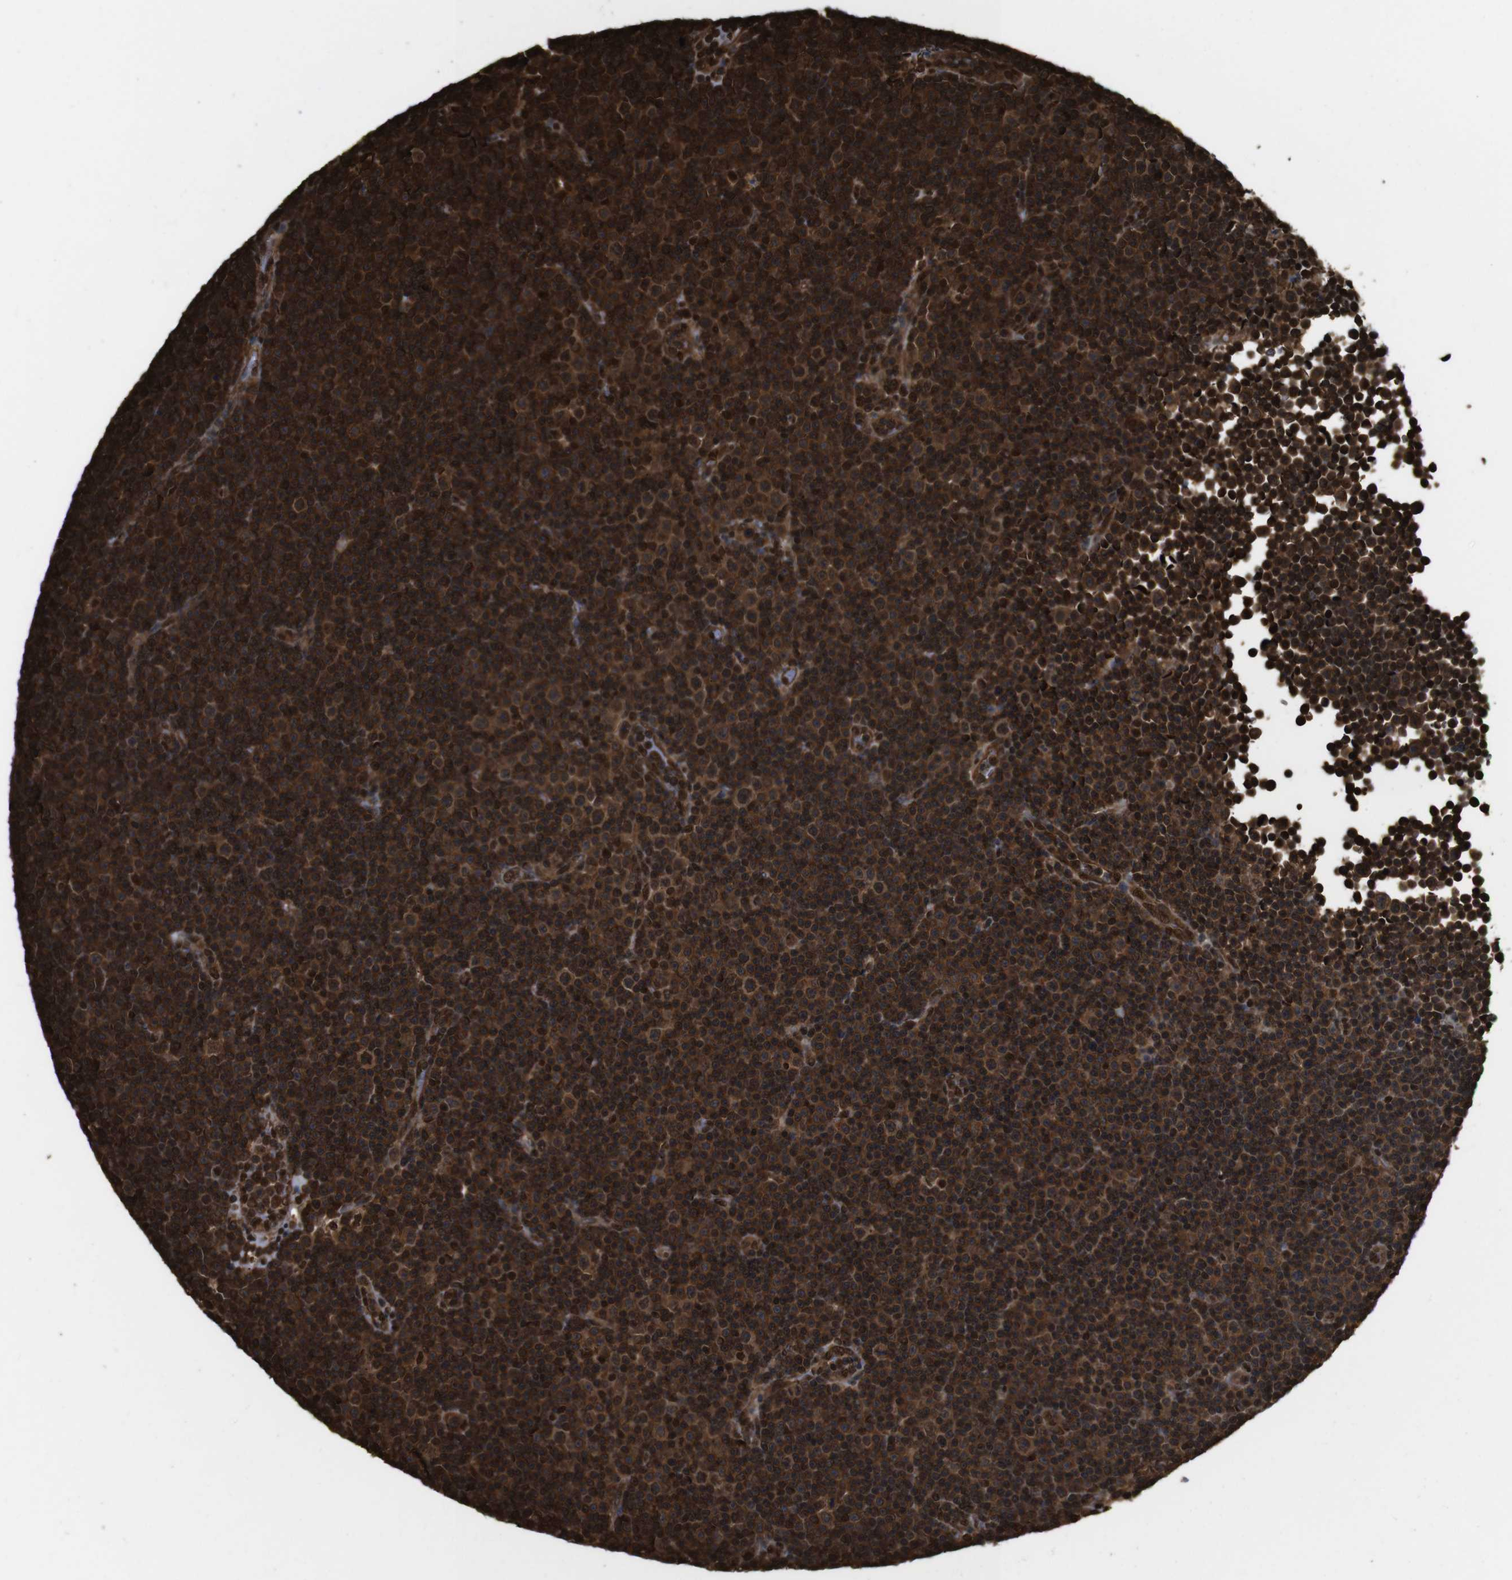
{"staining": {"intensity": "strong", "quantity": ">75%", "location": "cytoplasmic/membranous,nuclear"}, "tissue": "lymphoma", "cell_type": "Tumor cells", "image_type": "cancer", "snomed": [{"axis": "morphology", "description": "Malignant lymphoma, non-Hodgkin's type, Low grade"}, {"axis": "topography", "description": "Lymph node"}], "caption": "Protein staining of lymphoma tissue reveals strong cytoplasmic/membranous and nuclear positivity in about >75% of tumor cells.", "gene": "VCP", "patient": {"sex": "female", "age": 67}}